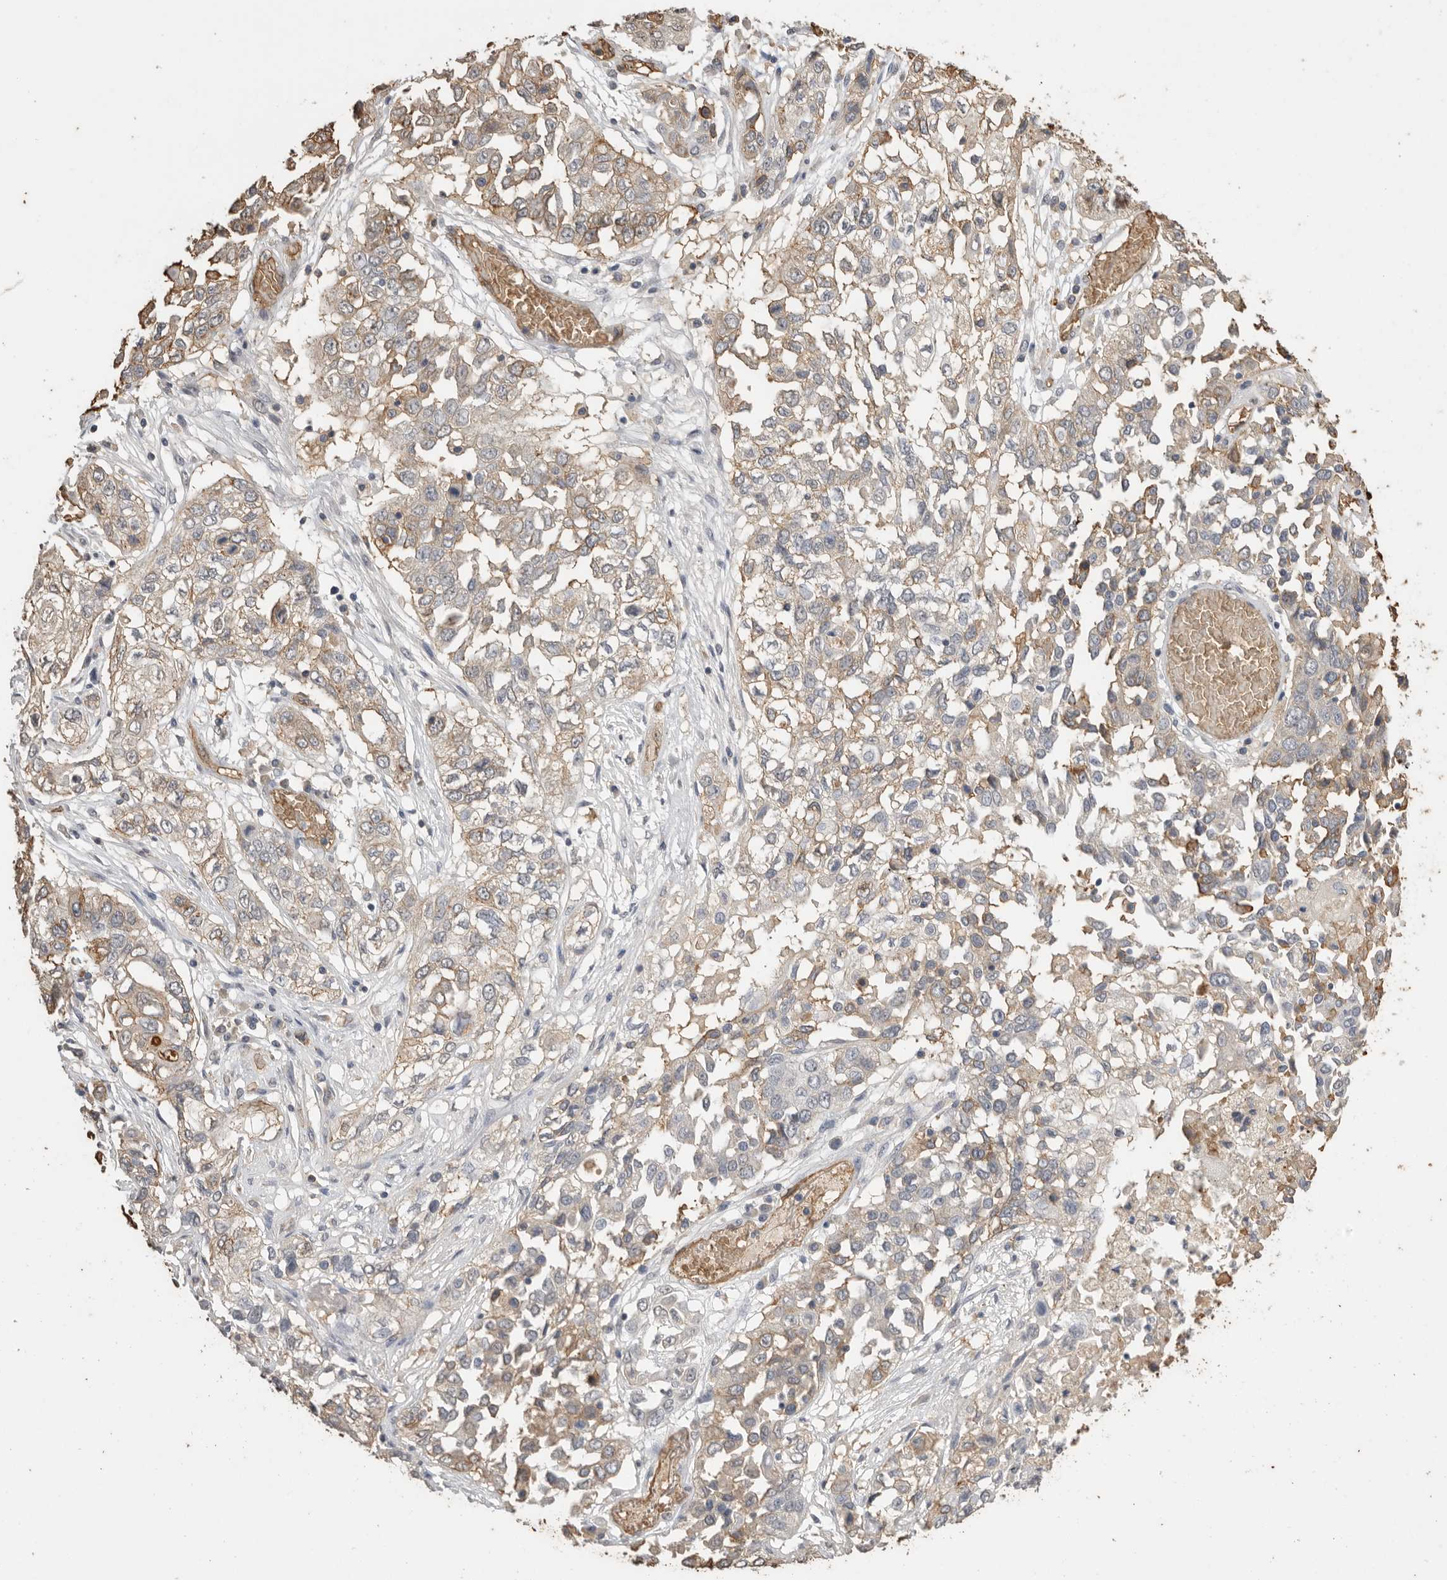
{"staining": {"intensity": "weak", "quantity": "25%-75%", "location": "cytoplasmic/membranous"}, "tissue": "lung cancer", "cell_type": "Tumor cells", "image_type": "cancer", "snomed": [{"axis": "morphology", "description": "Squamous cell carcinoma, NOS"}, {"axis": "topography", "description": "Lung"}], "caption": "Immunohistochemical staining of human lung cancer (squamous cell carcinoma) shows low levels of weak cytoplasmic/membranous protein positivity in approximately 25%-75% of tumor cells.", "gene": "IL27", "patient": {"sex": "male", "age": 71}}